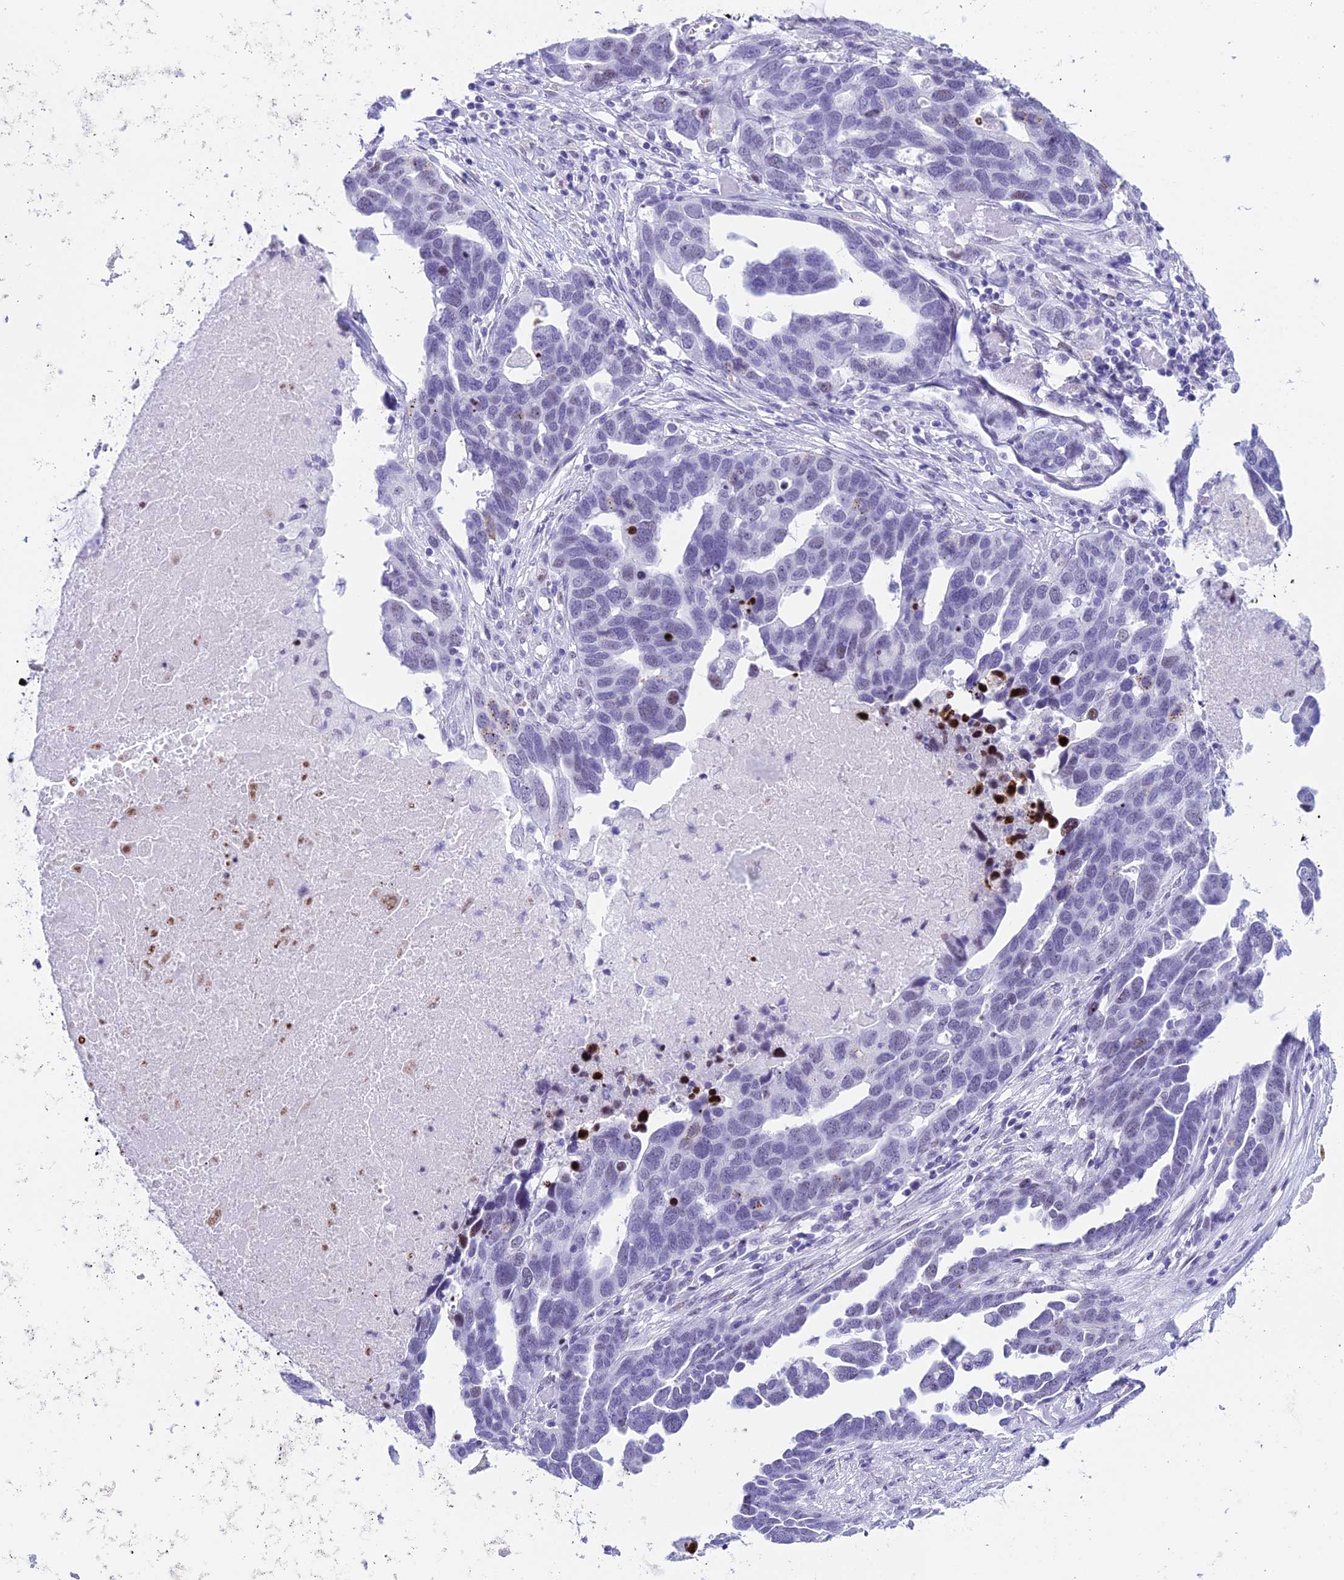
{"staining": {"intensity": "negative", "quantity": "none", "location": "none"}, "tissue": "ovarian cancer", "cell_type": "Tumor cells", "image_type": "cancer", "snomed": [{"axis": "morphology", "description": "Cystadenocarcinoma, serous, NOS"}, {"axis": "topography", "description": "Ovary"}], "caption": "IHC micrograph of ovarian cancer stained for a protein (brown), which exhibits no expression in tumor cells.", "gene": "RNPS1", "patient": {"sex": "female", "age": 54}}